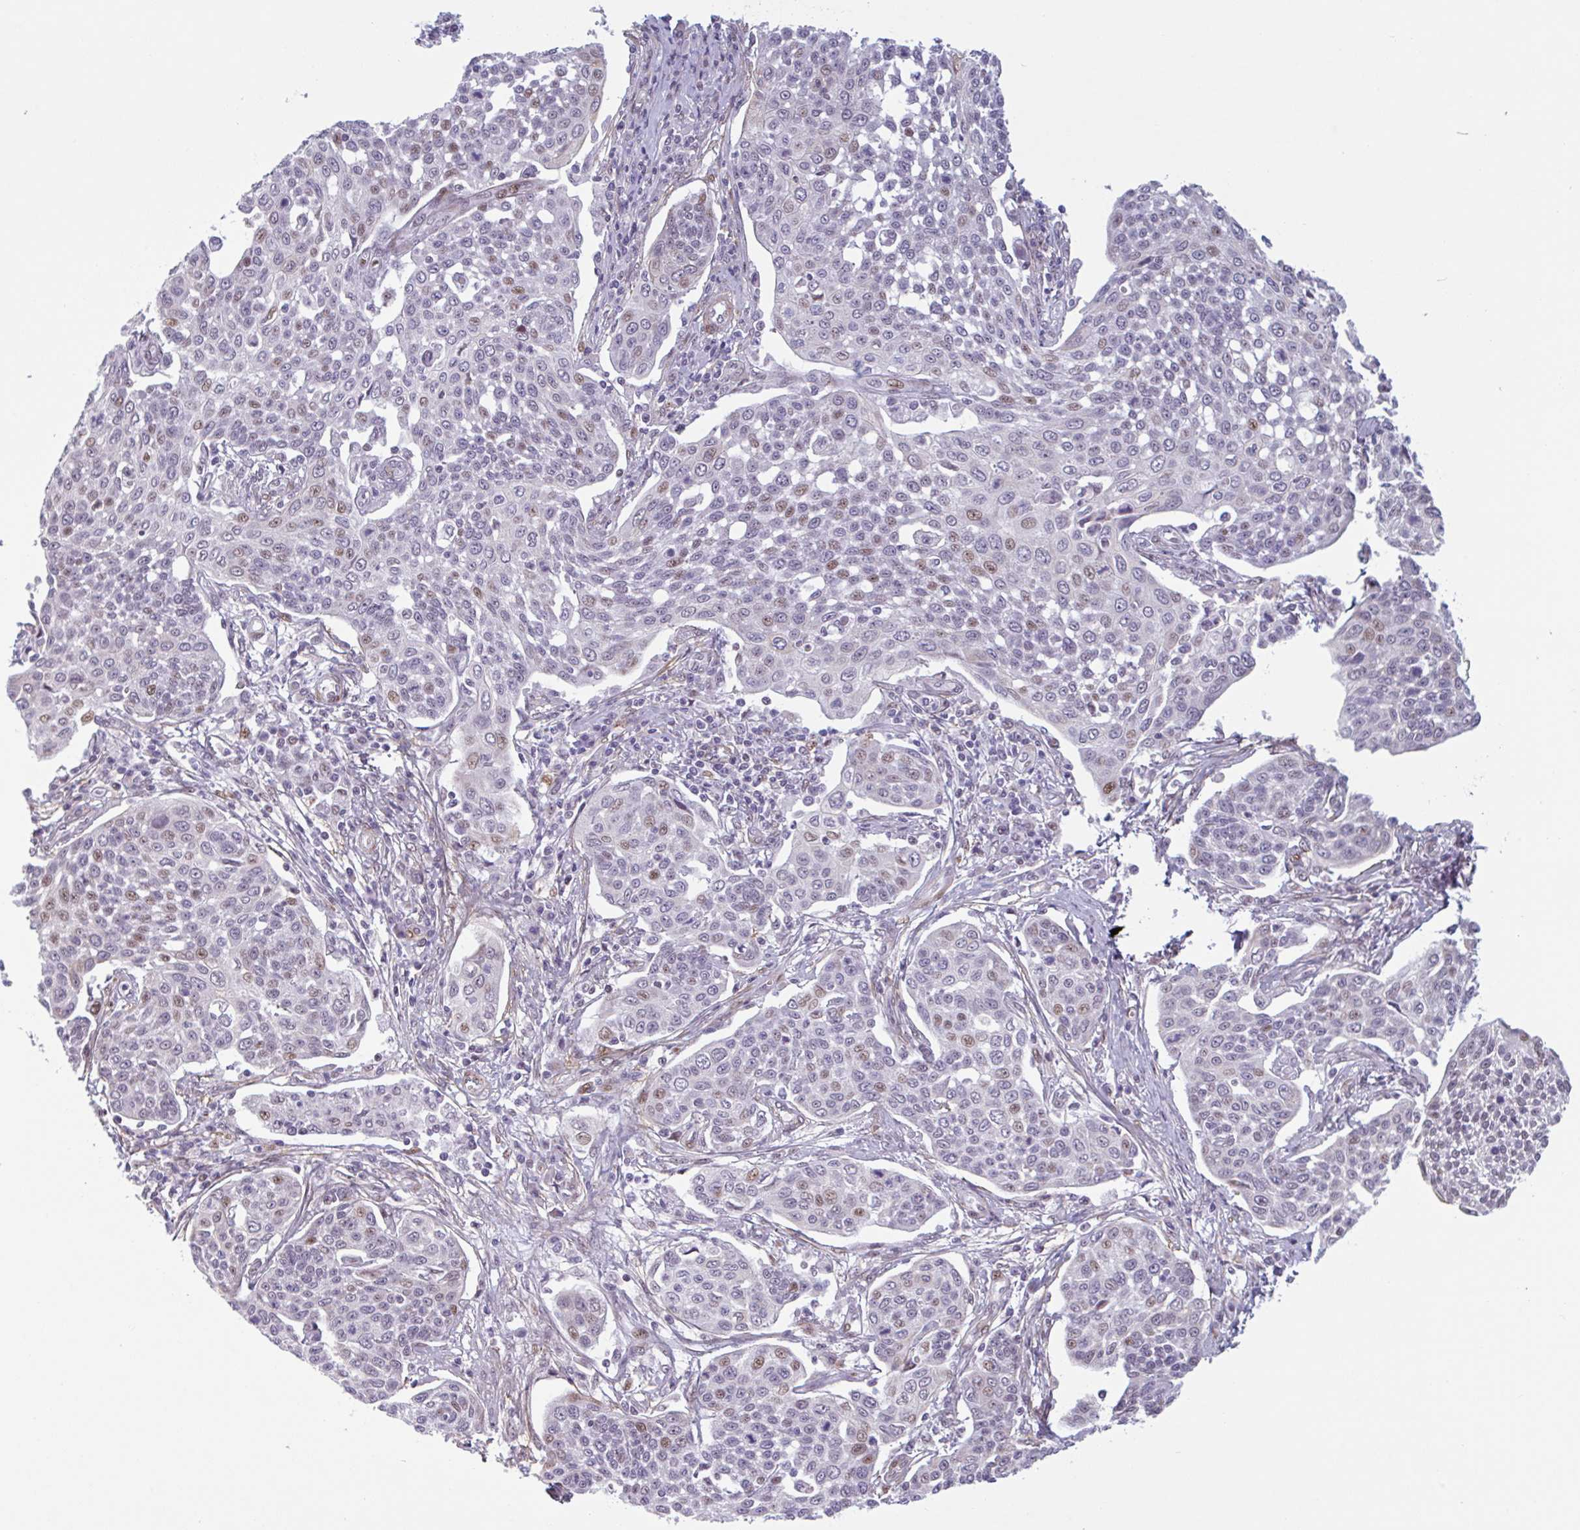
{"staining": {"intensity": "weak", "quantity": "<25%", "location": "nuclear"}, "tissue": "cervical cancer", "cell_type": "Tumor cells", "image_type": "cancer", "snomed": [{"axis": "morphology", "description": "Squamous cell carcinoma, NOS"}, {"axis": "topography", "description": "Cervix"}], "caption": "High power microscopy histopathology image of an IHC histopathology image of squamous cell carcinoma (cervical), revealing no significant expression in tumor cells.", "gene": "TMEM119", "patient": {"sex": "female", "age": 34}}